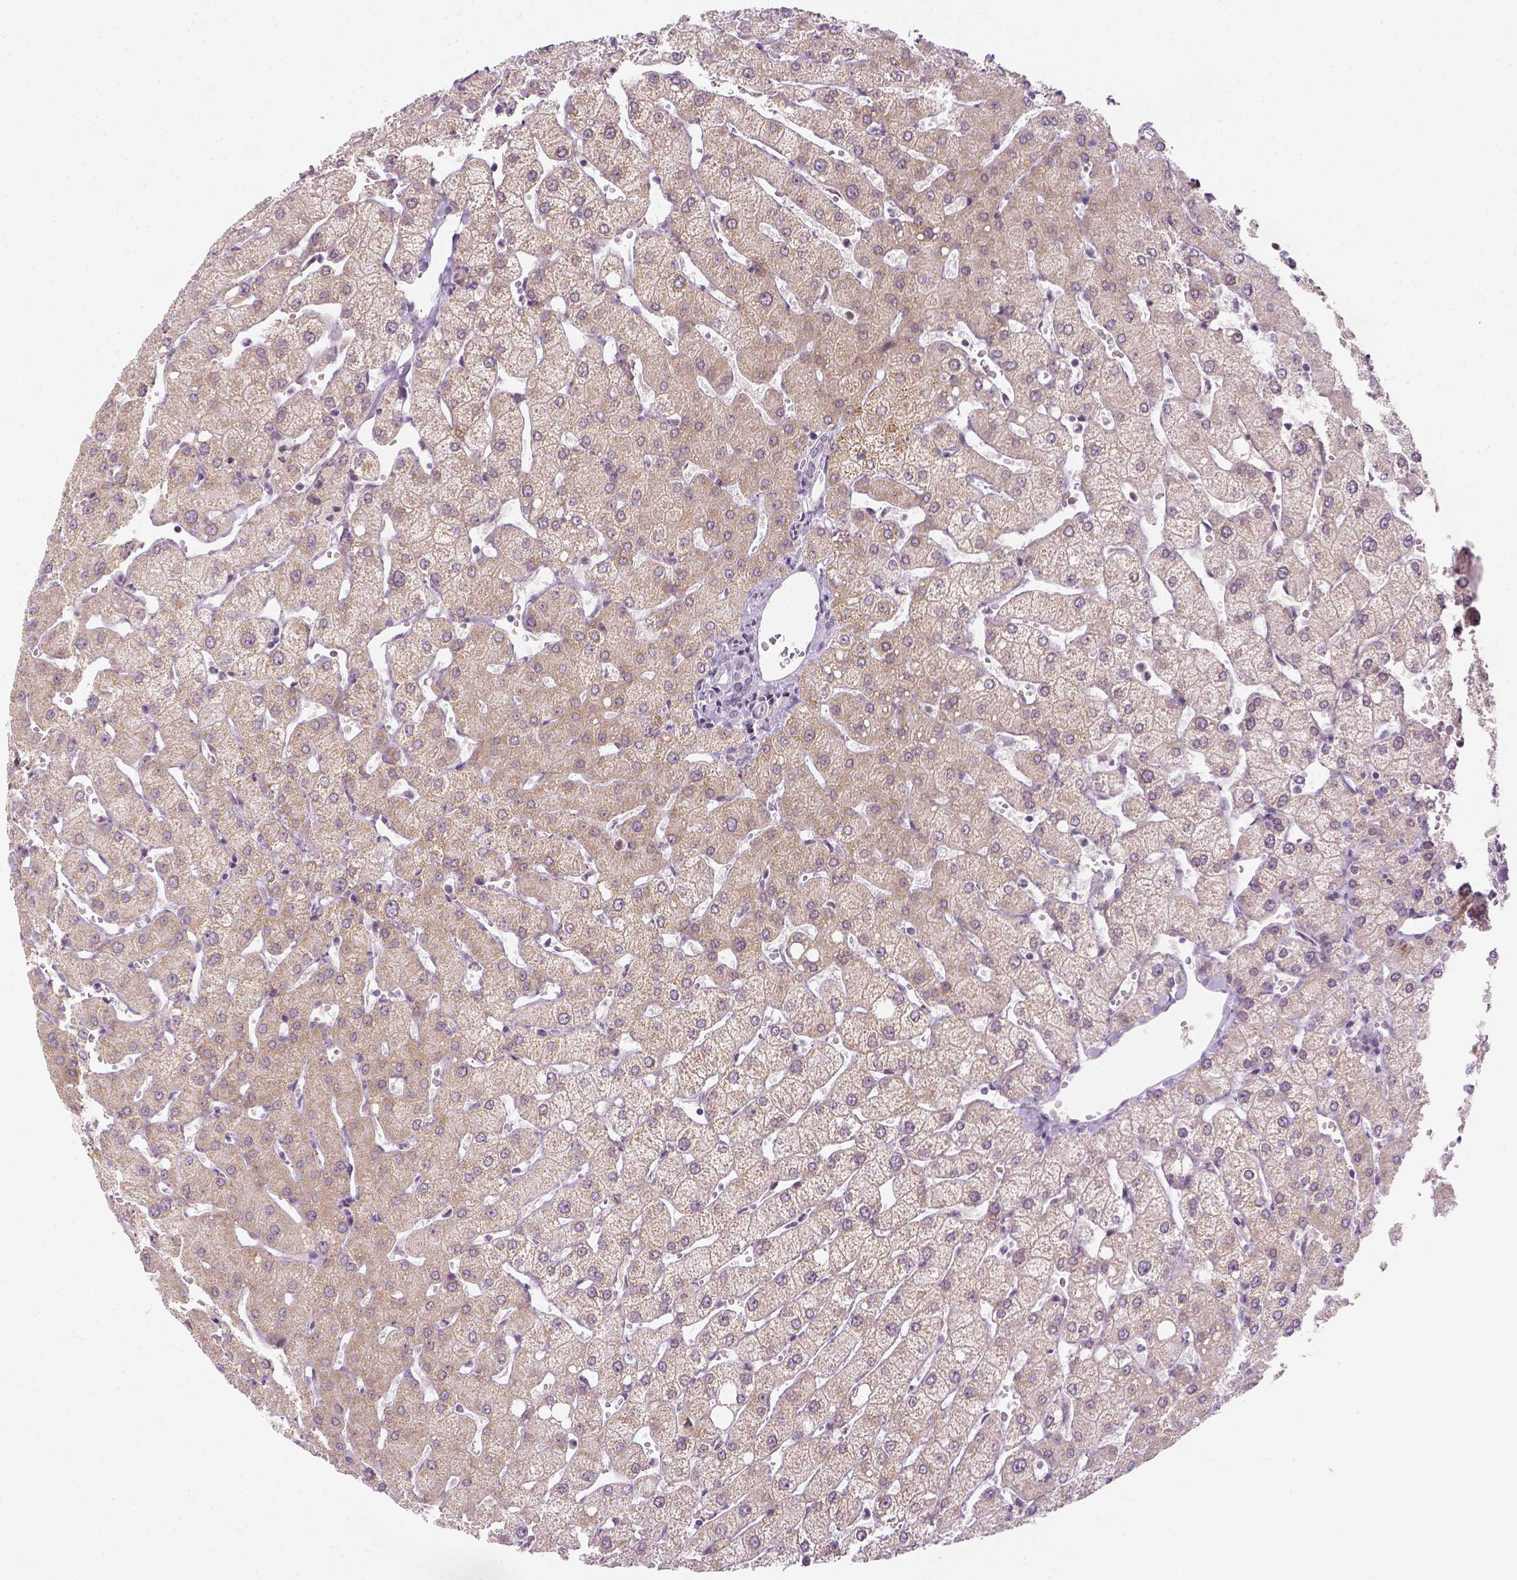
{"staining": {"intensity": "negative", "quantity": "none", "location": "none"}, "tissue": "liver", "cell_type": "Cholangiocytes", "image_type": "normal", "snomed": [{"axis": "morphology", "description": "Normal tissue, NOS"}, {"axis": "topography", "description": "Liver"}], "caption": "Cholangiocytes are negative for brown protein staining in normal liver. (DAB immunohistochemistry (IHC), high magnification).", "gene": "MAGEB3", "patient": {"sex": "female", "age": 54}}